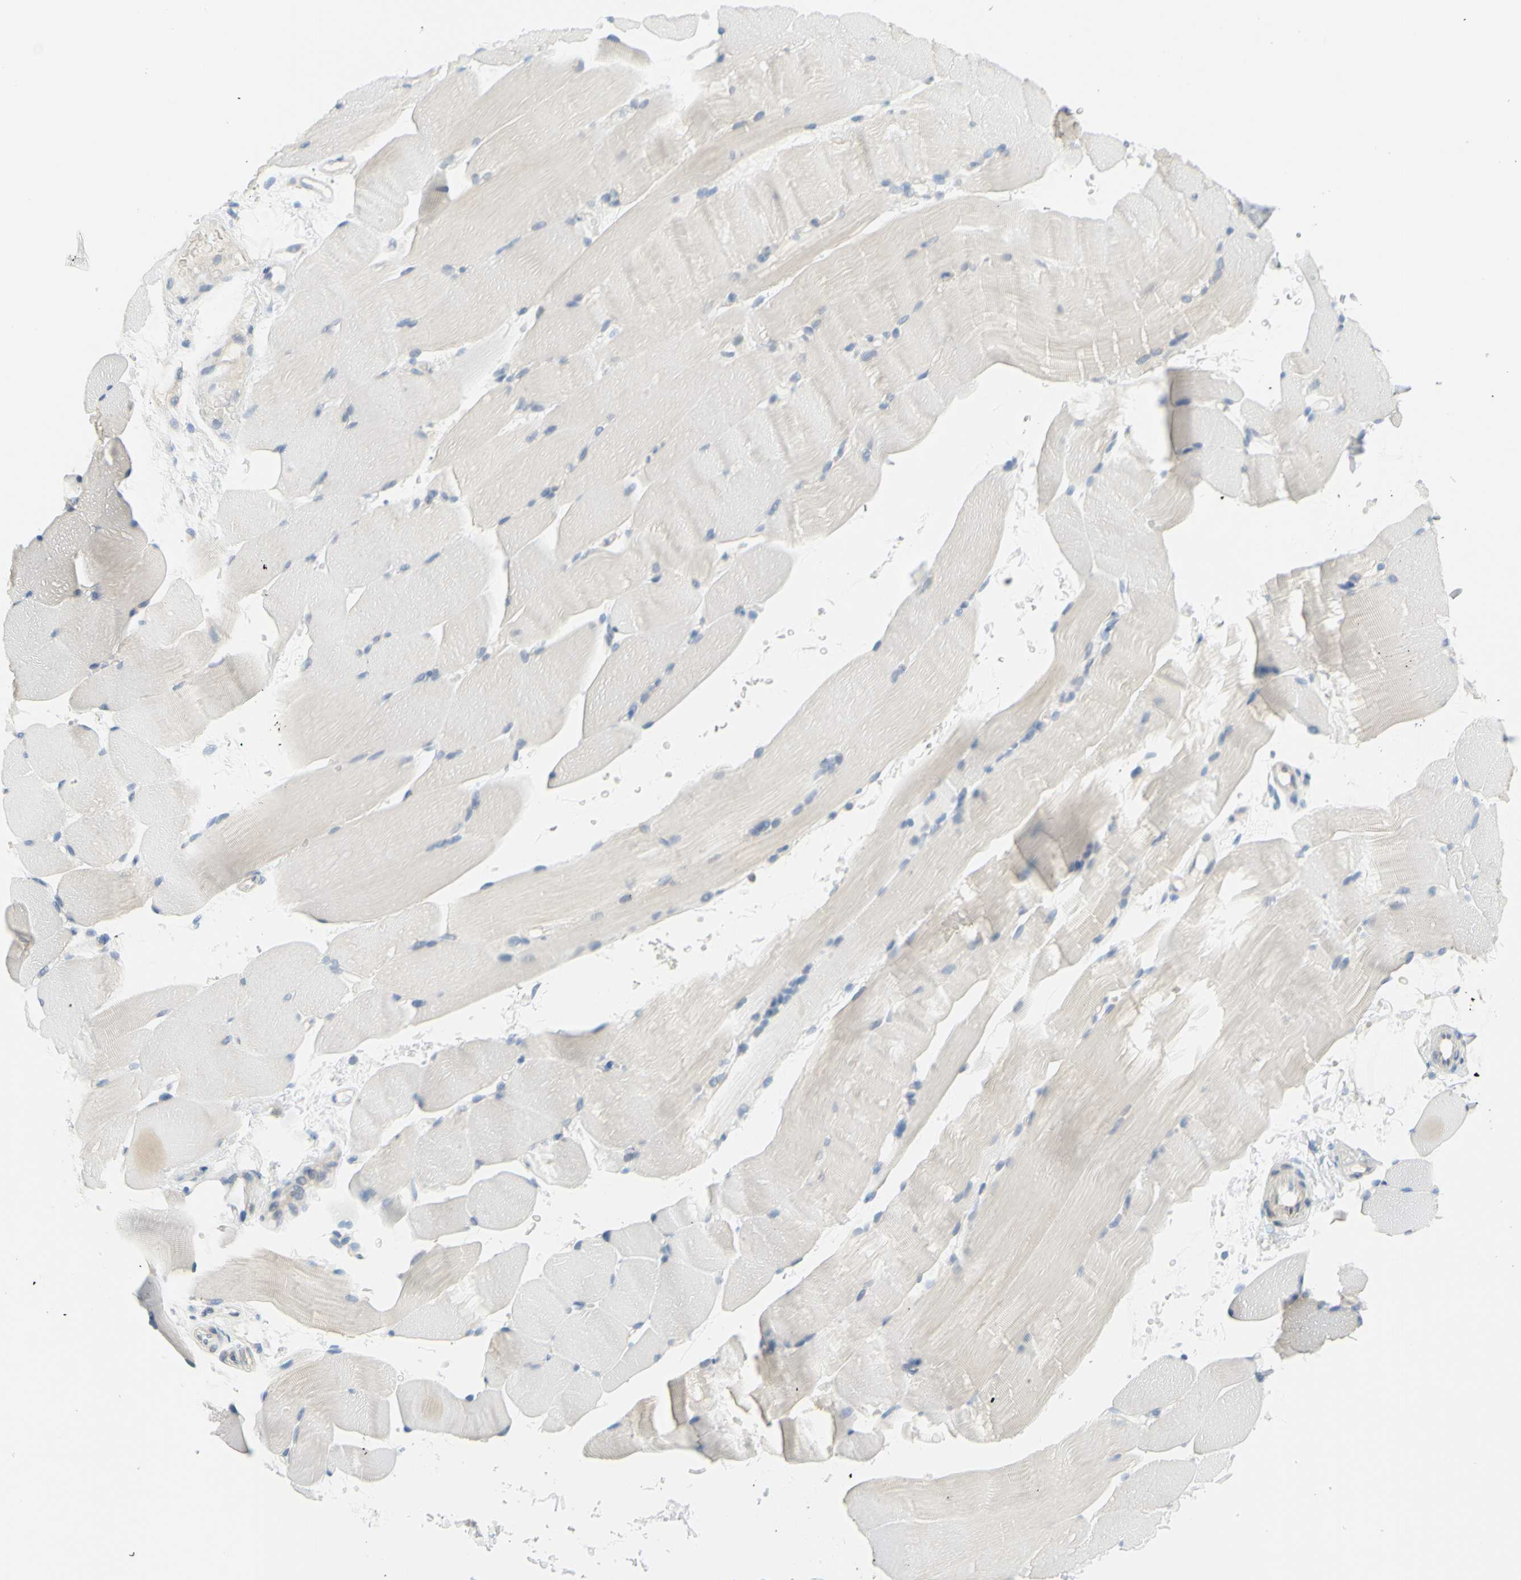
{"staining": {"intensity": "negative", "quantity": "none", "location": "none"}, "tissue": "skeletal muscle", "cell_type": "Myocytes", "image_type": "normal", "snomed": [{"axis": "morphology", "description": "Normal tissue, NOS"}, {"axis": "topography", "description": "Skeletal muscle"}, {"axis": "topography", "description": "Parathyroid gland"}], "caption": "DAB (3,3'-diaminobenzidine) immunohistochemical staining of benign human skeletal muscle shows no significant expression in myocytes.", "gene": "DCT", "patient": {"sex": "female", "age": 37}}